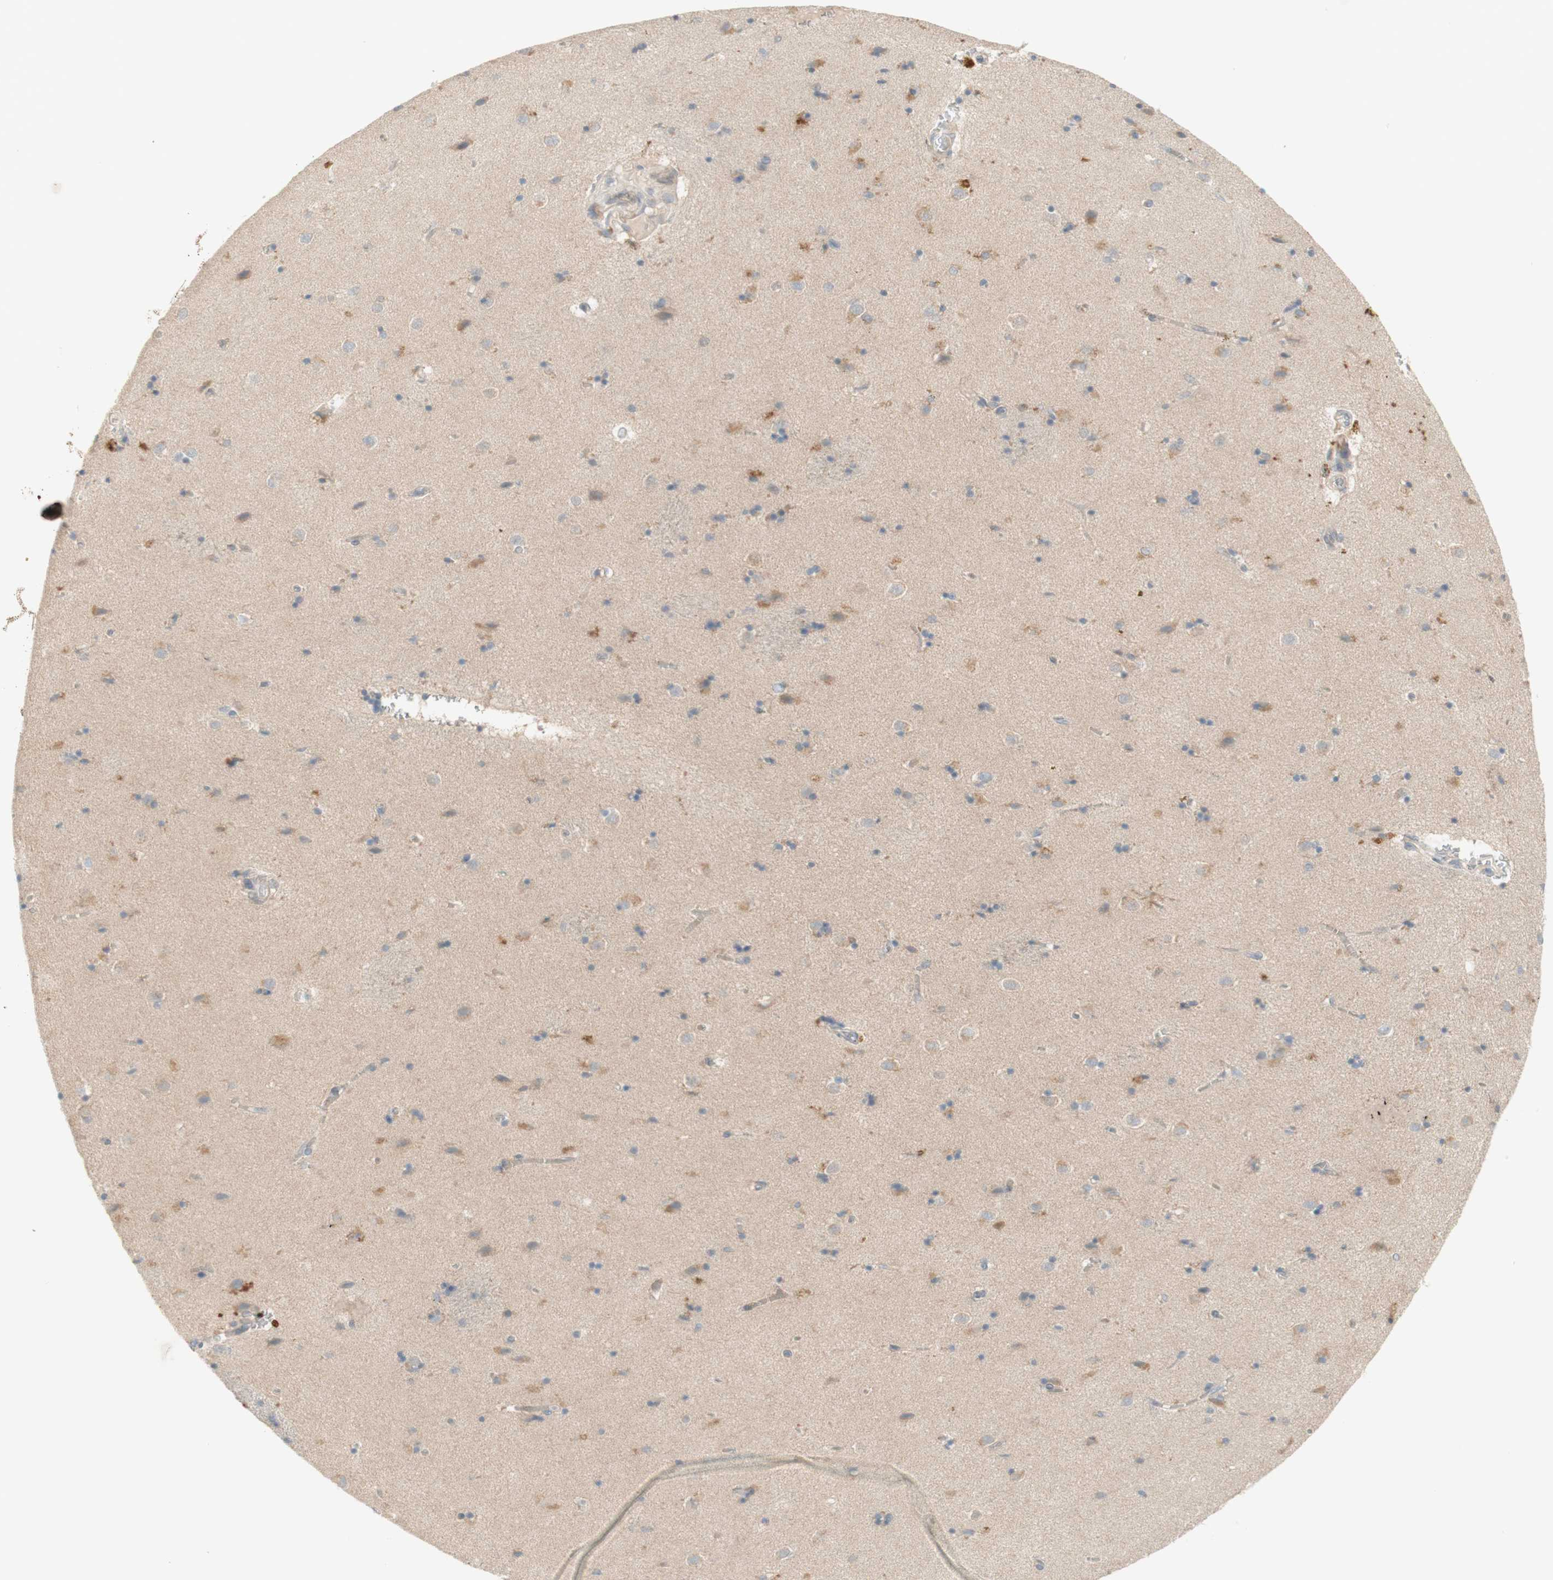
{"staining": {"intensity": "moderate", "quantity": "25%-75%", "location": "cytoplasmic/membranous"}, "tissue": "caudate", "cell_type": "Glial cells", "image_type": "normal", "snomed": [{"axis": "morphology", "description": "Normal tissue, NOS"}, {"axis": "topography", "description": "Lateral ventricle wall"}], "caption": "IHC staining of unremarkable caudate, which reveals medium levels of moderate cytoplasmic/membranous staining in about 25%-75% of glial cells indicating moderate cytoplasmic/membranous protein staining. The staining was performed using DAB (brown) for protein detection and nuclei were counterstained in hematoxylin (blue).", "gene": "PTGER4", "patient": {"sex": "female", "age": 54}}